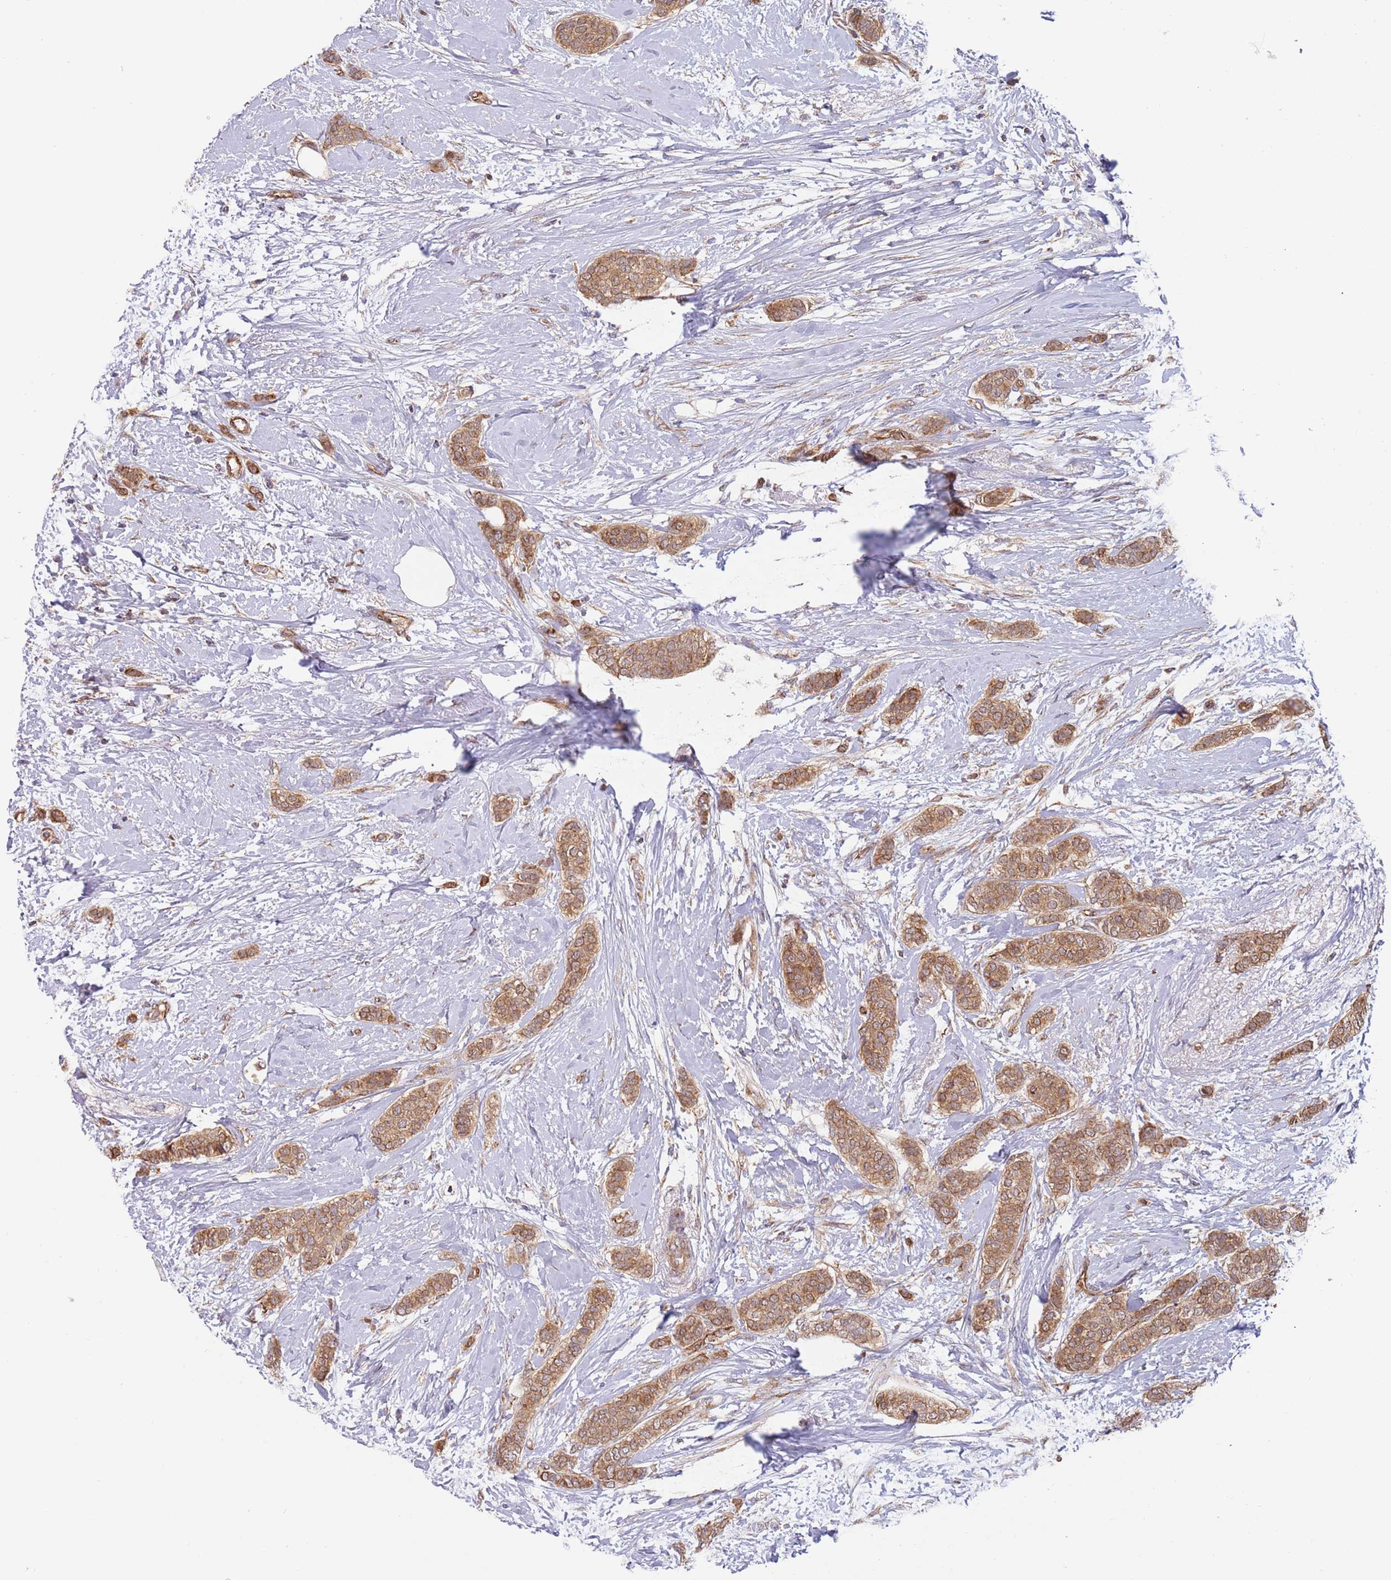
{"staining": {"intensity": "moderate", "quantity": ">75%", "location": "cytoplasmic/membranous"}, "tissue": "breast cancer", "cell_type": "Tumor cells", "image_type": "cancer", "snomed": [{"axis": "morphology", "description": "Duct carcinoma"}, {"axis": "topography", "description": "Breast"}], "caption": "The histopathology image shows staining of breast cancer, revealing moderate cytoplasmic/membranous protein positivity (brown color) within tumor cells.", "gene": "GUK1", "patient": {"sex": "female", "age": 72}}